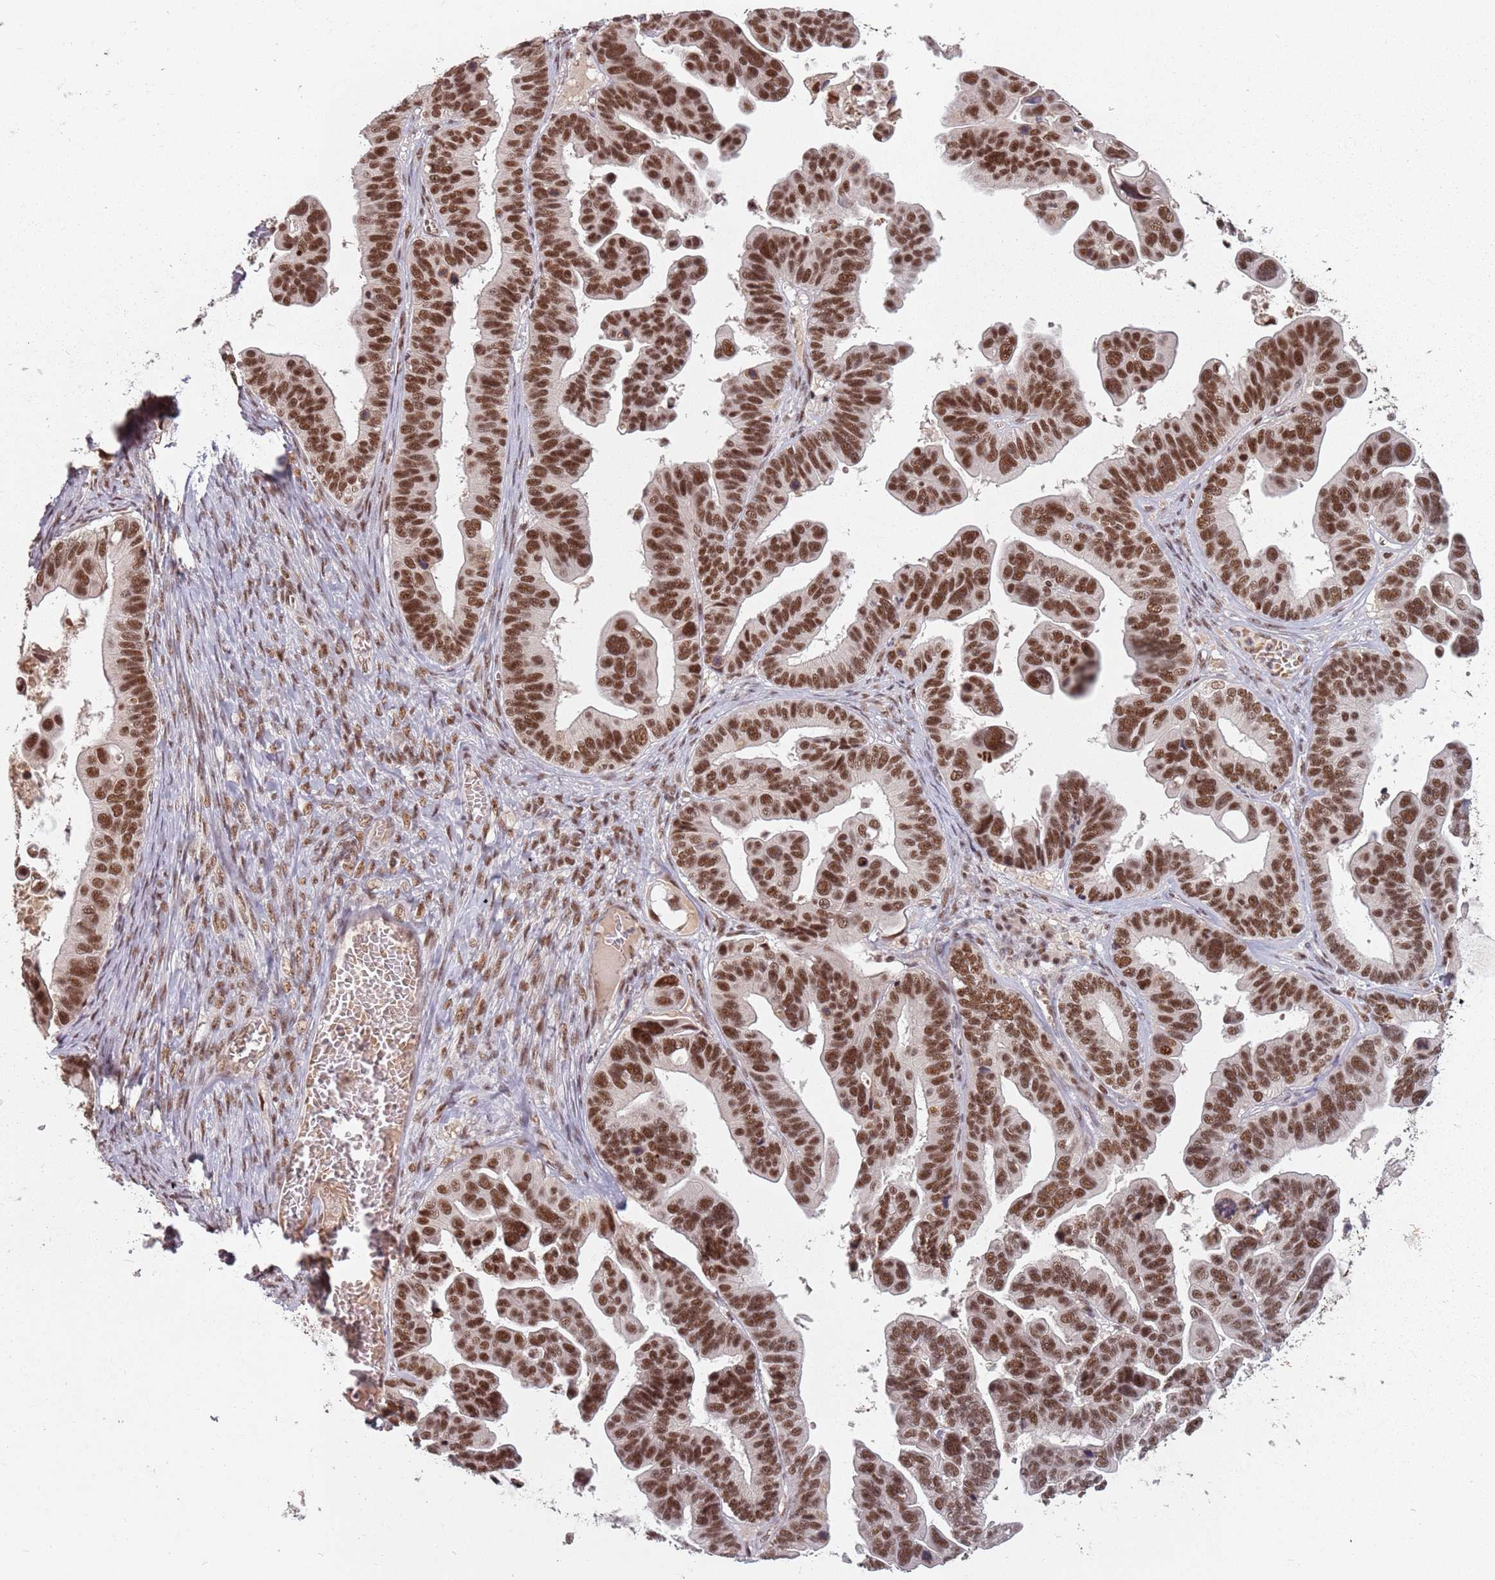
{"staining": {"intensity": "strong", "quantity": ">75%", "location": "nuclear"}, "tissue": "ovarian cancer", "cell_type": "Tumor cells", "image_type": "cancer", "snomed": [{"axis": "morphology", "description": "Cystadenocarcinoma, serous, NOS"}, {"axis": "topography", "description": "Ovary"}], "caption": "This is an image of immunohistochemistry (IHC) staining of serous cystadenocarcinoma (ovarian), which shows strong positivity in the nuclear of tumor cells.", "gene": "NCBP1", "patient": {"sex": "female", "age": 56}}